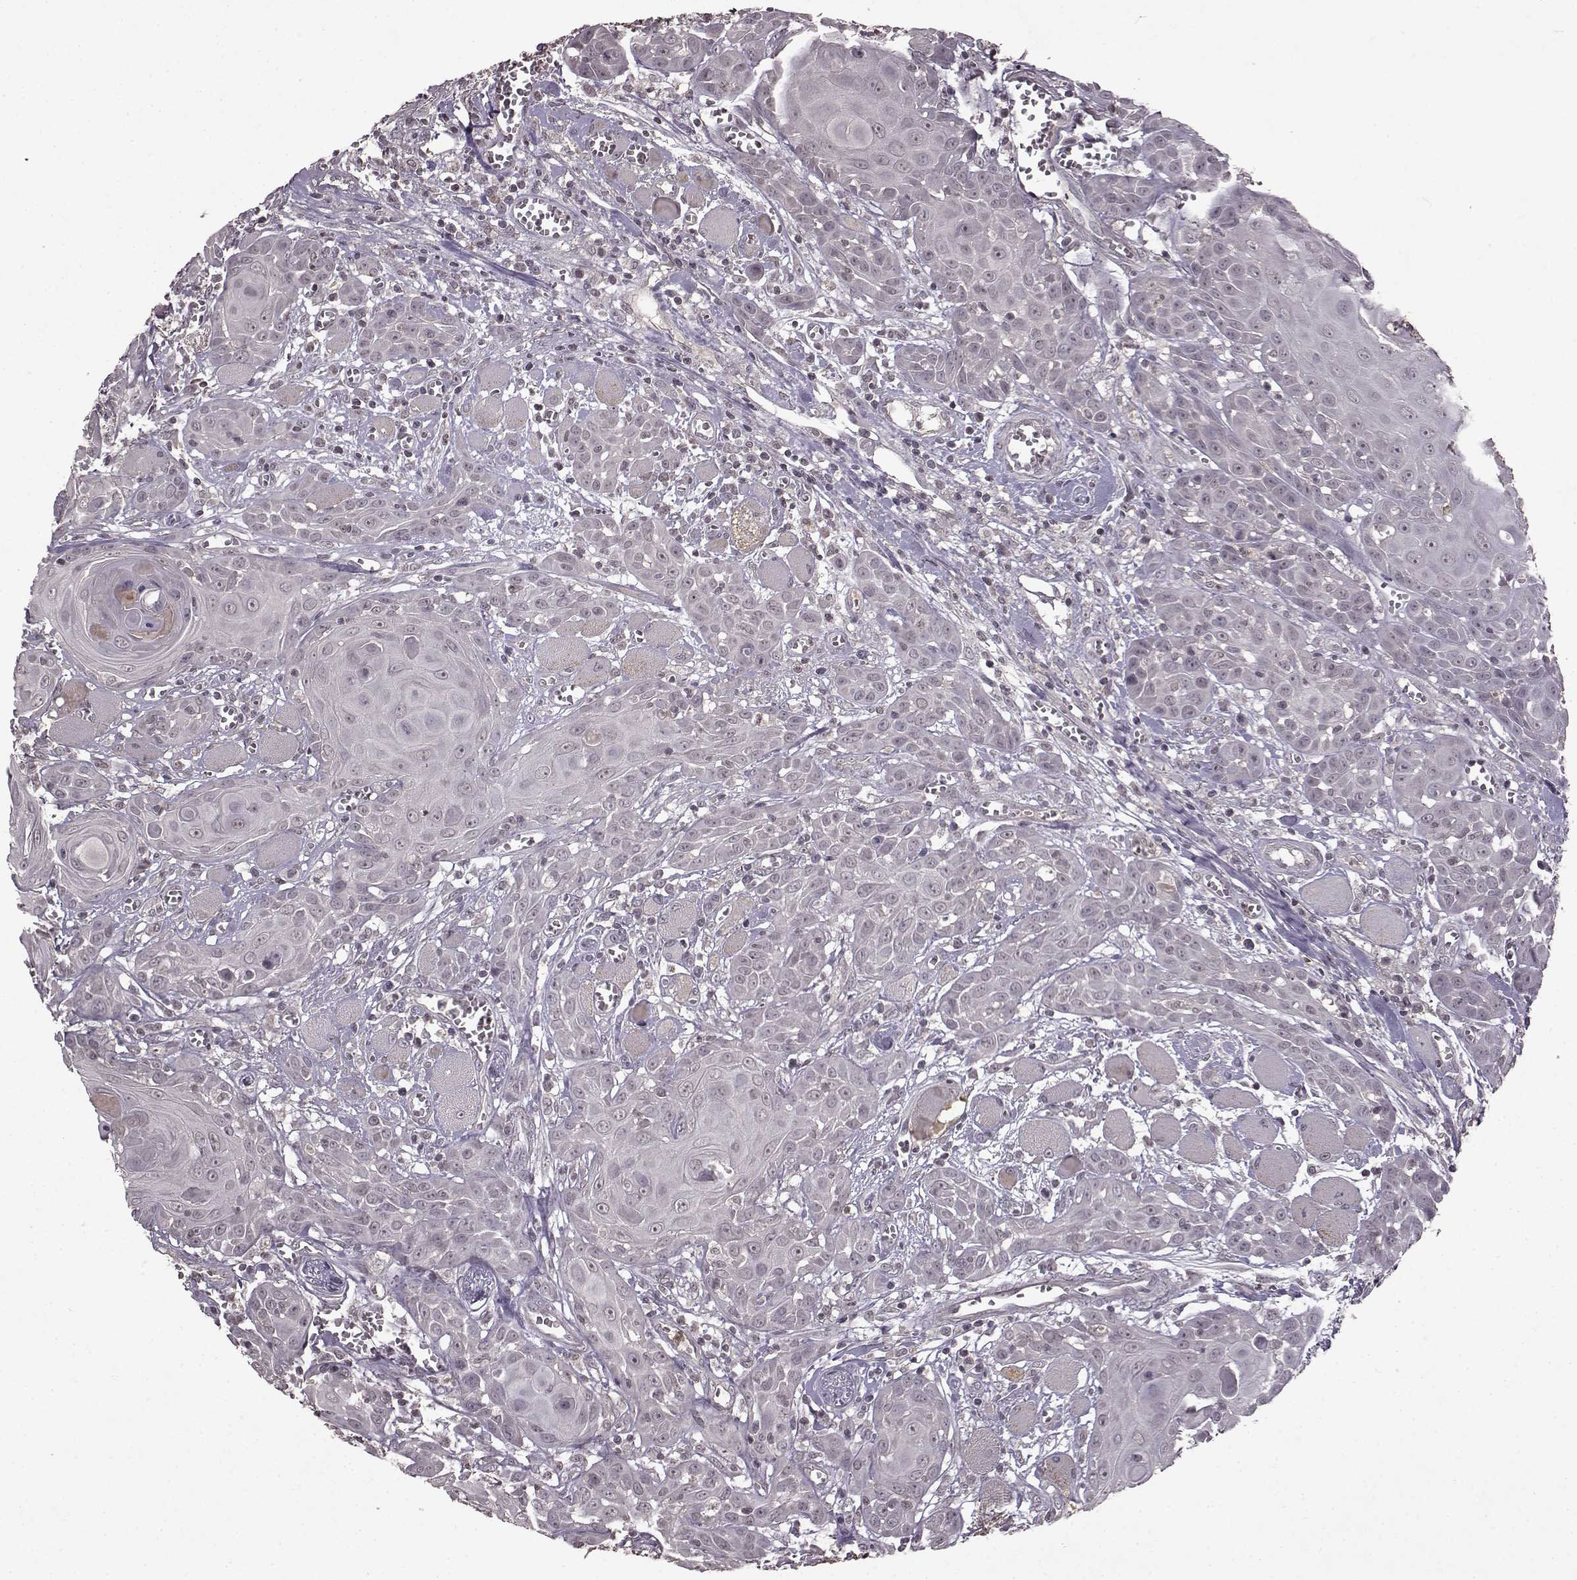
{"staining": {"intensity": "negative", "quantity": "none", "location": "none"}, "tissue": "head and neck cancer", "cell_type": "Tumor cells", "image_type": "cancer", "snomed": [{"axis": "morphology", "description": "Squamous cell carcinoma, NOS"}, {"axis": "topography", "description": "Head-Neck"}], "caption": "The image shows no significant staining in tumor cells of squamous cell carcinoma (head and neck).", "gene": "LHB", "patient": {"sex": "female", "age": 80}}